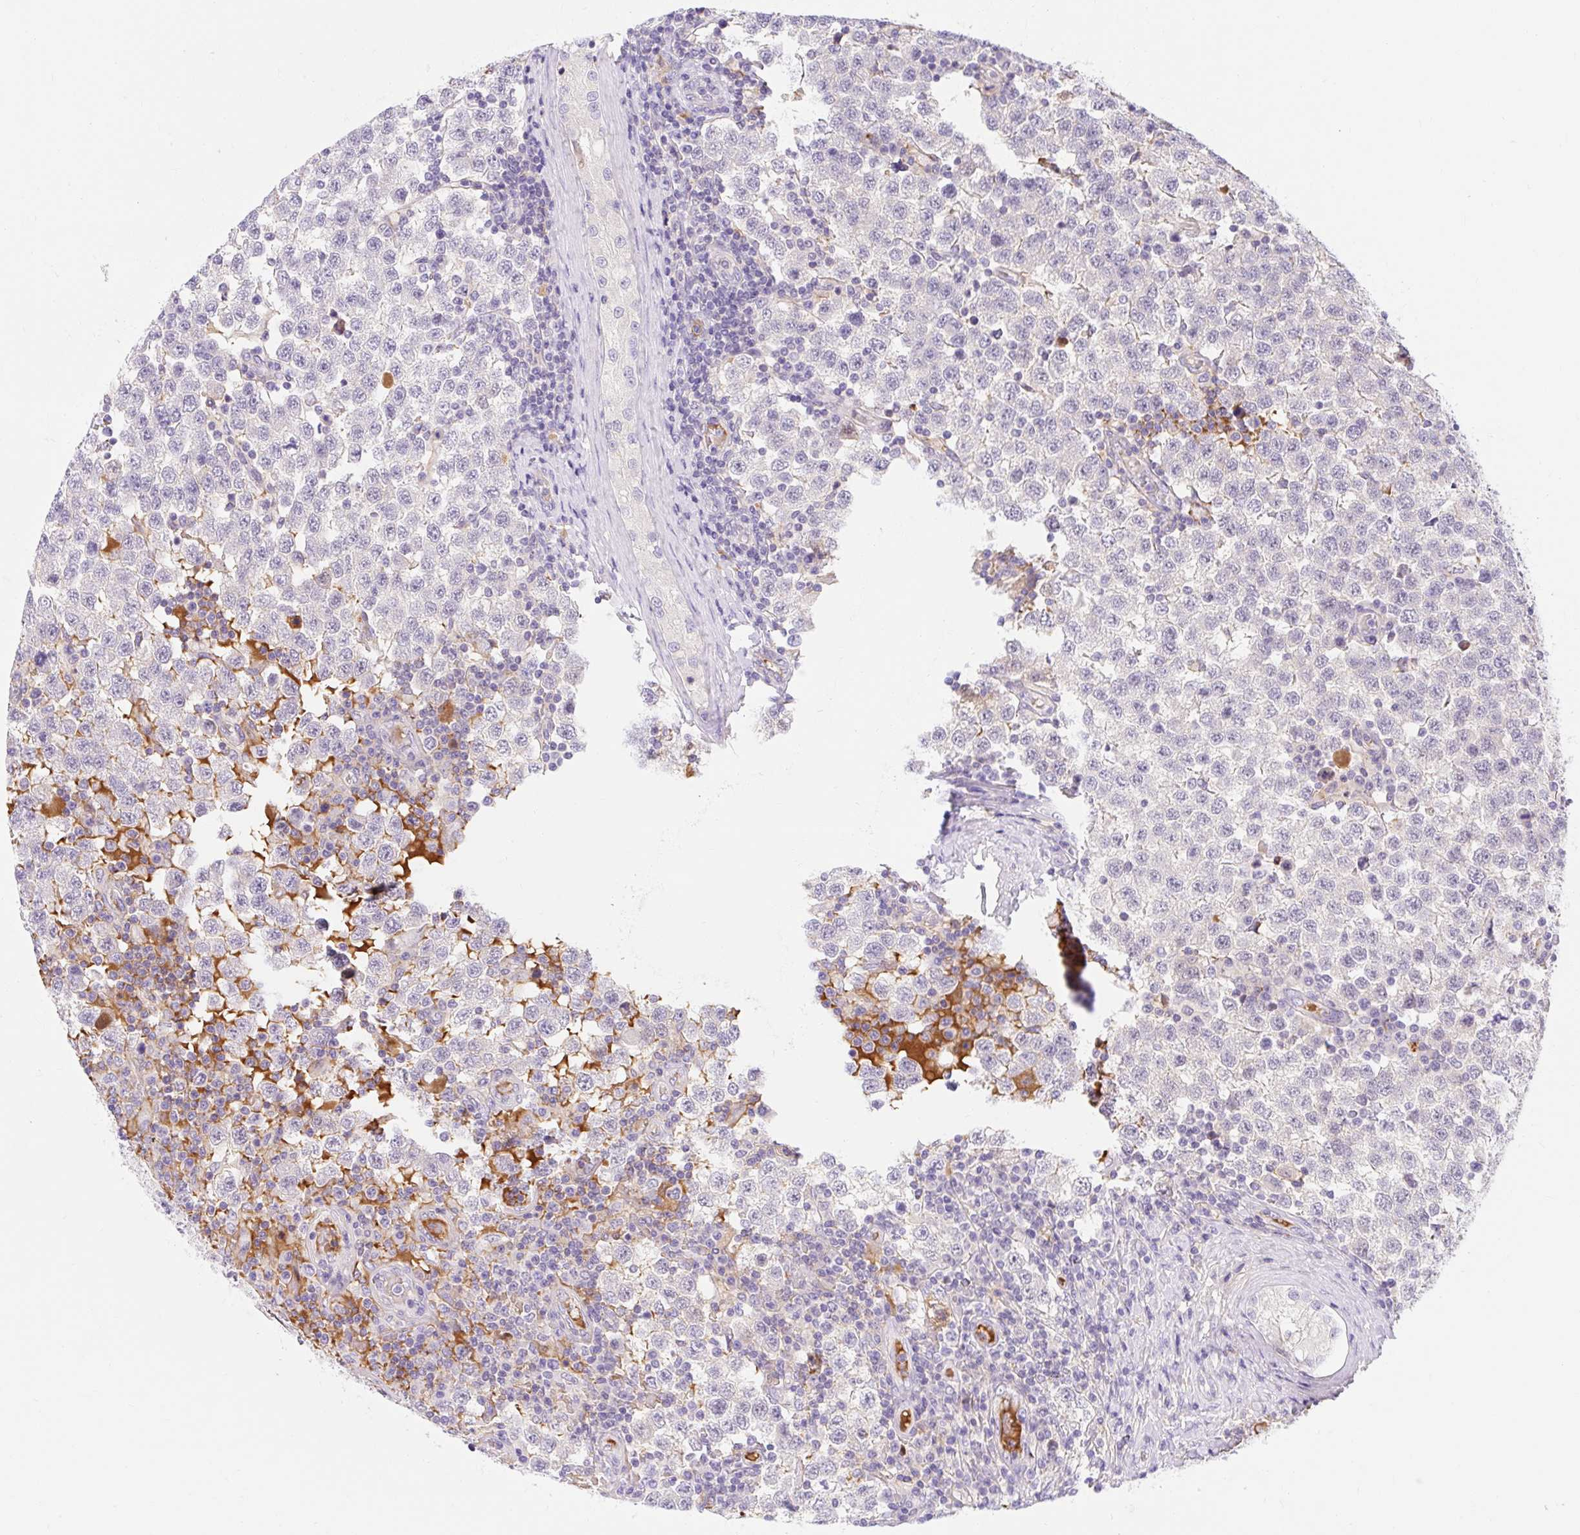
{"staining": {"intensity": "negative", "quantity": "none", "location": "none"}, "tissue": "testis cancer", "cell_type": "Tumor cells", "image_type": "cancer", "snomed": [{"axis": "morphology", "description": "Seminoma, NOS"}, {"axis": "topography", "description": "Testis"}], "caption": "The histopathology image shows no significant staining in tumor cells of seminoma (testis).", "gene": "SLC28A1", "patient": {"sex": "male", "age": 34}}